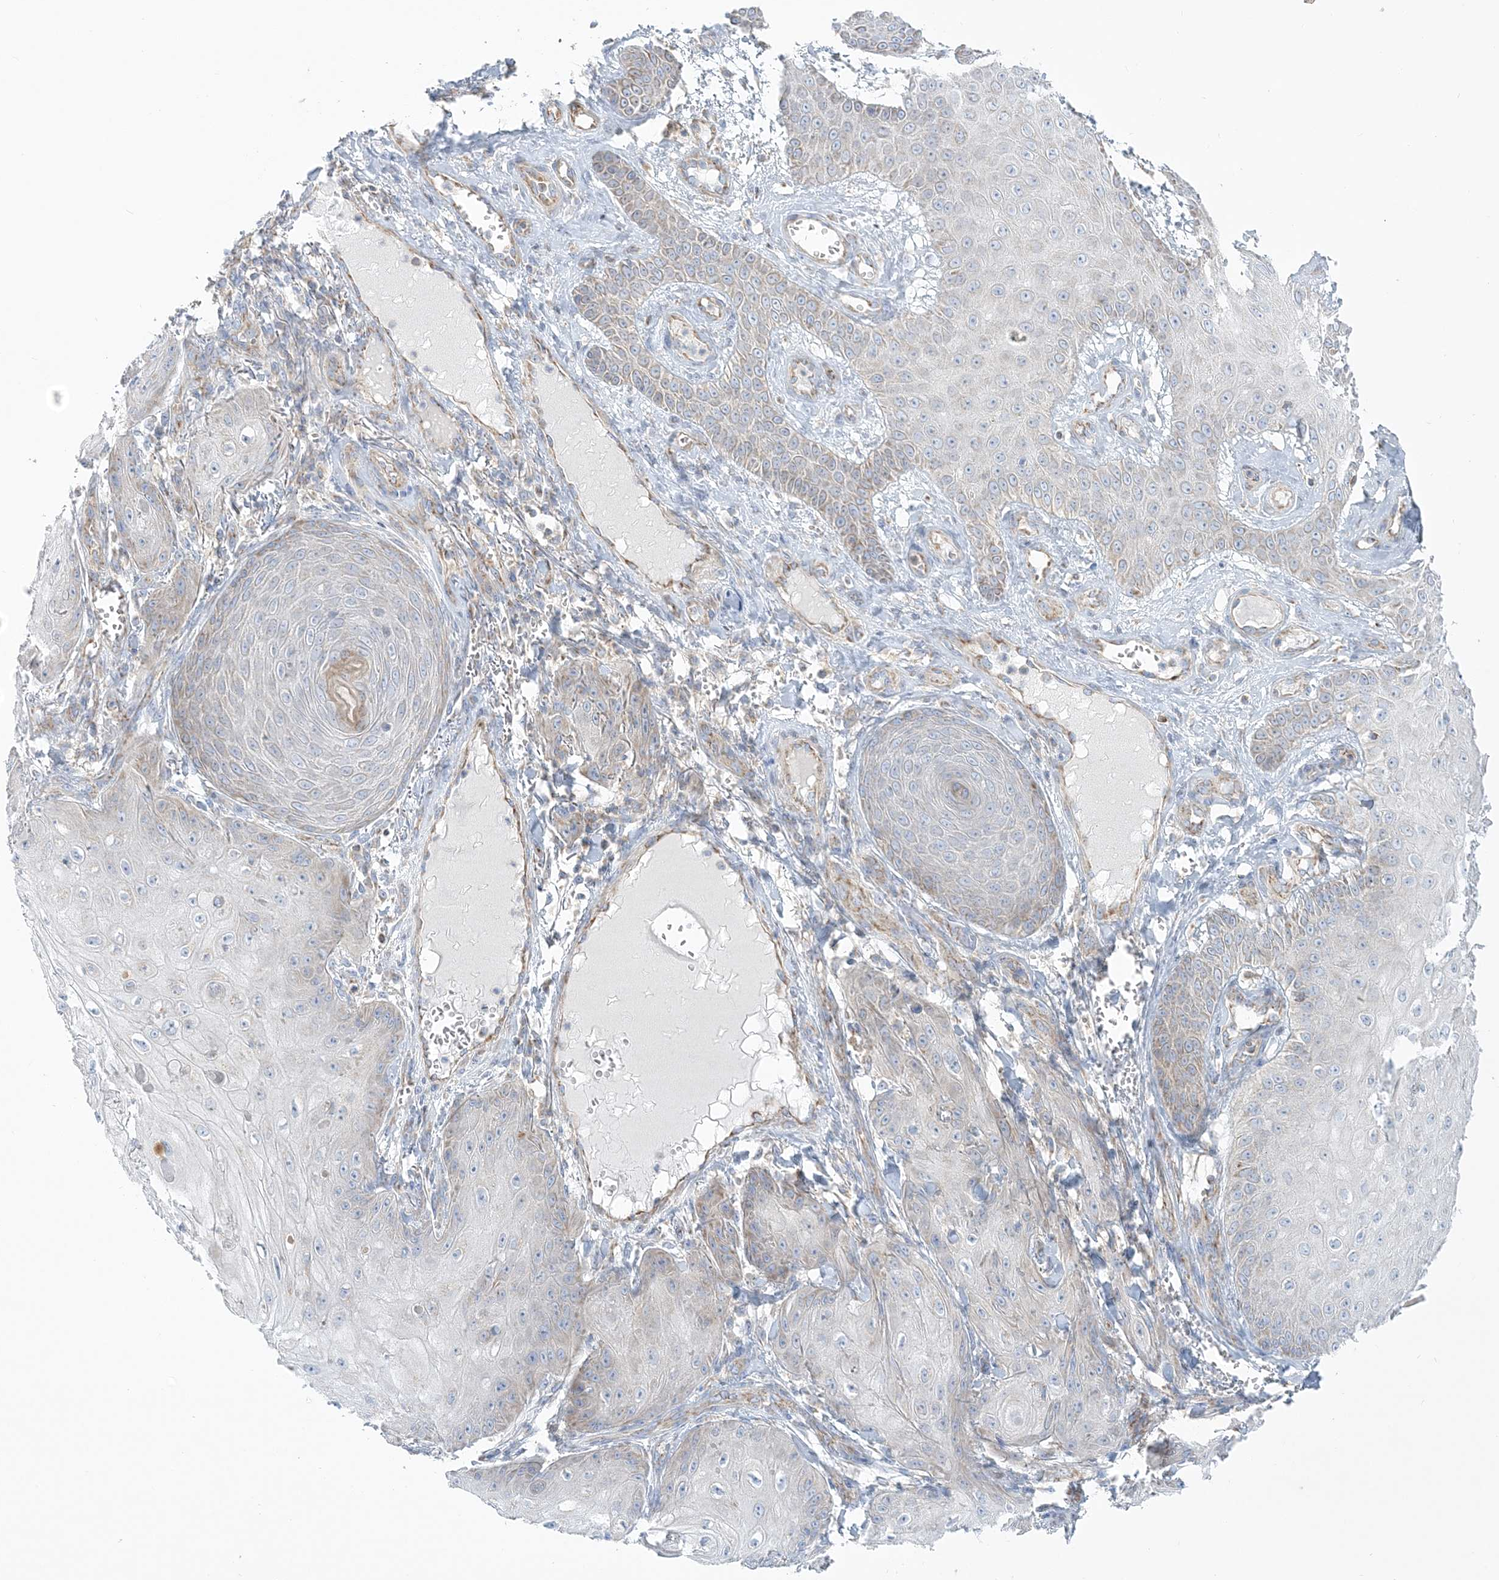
{"staining": {"intensity": "weak", "quantity": "25%-75%", "location": "cytoplasmic/membranous"}, "tissue": "skin cancer", "cell_type": "Tumor cells", "image_type": "cancer", "snomed": [{"axis": "morphology", "description": "Squamous cell carcinoma, NOS"}, {"axis": "topography", "description": "Skin"}], "caption": "Skin squamous cell carcinoma stained with a protein marker demonstrates weak staining in tumor cells.", "gene": "TBC1D14", "patient": {"sex": "male", "age": 74}}